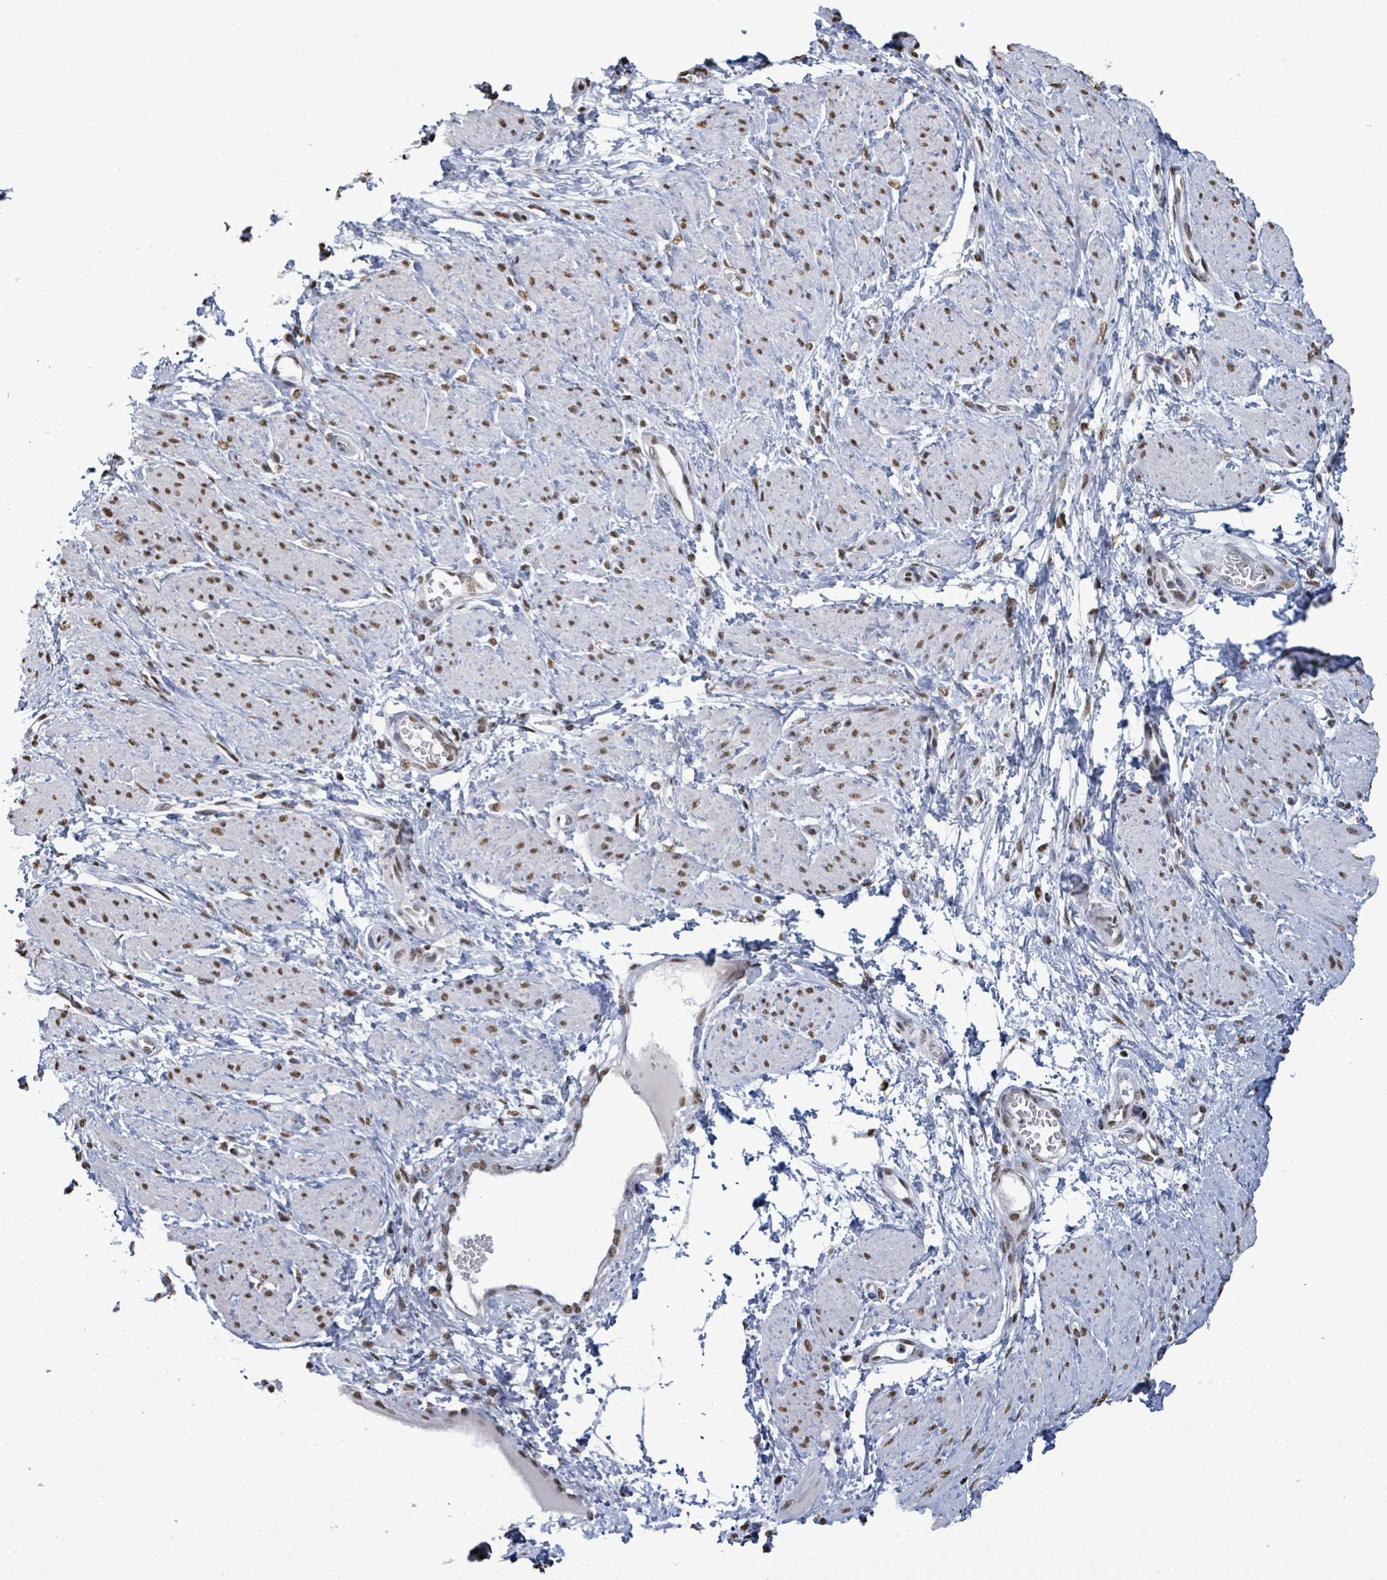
{"staining": {"intensity": "moderate", "quantity": "<25%", "location": "nuclear"}, "tissue": "smooth muscle", "cell_type": "Smooth muscle cells", "image_type": "normal", "snomed": [{"axis": "morphology", "description": "Normal tissue, NOS"}, {"axis": "topography", "description": "Smooth muscle"}, {"axis": "topography", "description": "Uterus"}], "caption": "Protein expression by immunohistochemistry (IHC) reveals moderate nuclear staining in about <25% of smooth muscle cells in normal smooth muscle.", "gene": "SAMD14", "patient": {"sex": "female", "age": 39}}